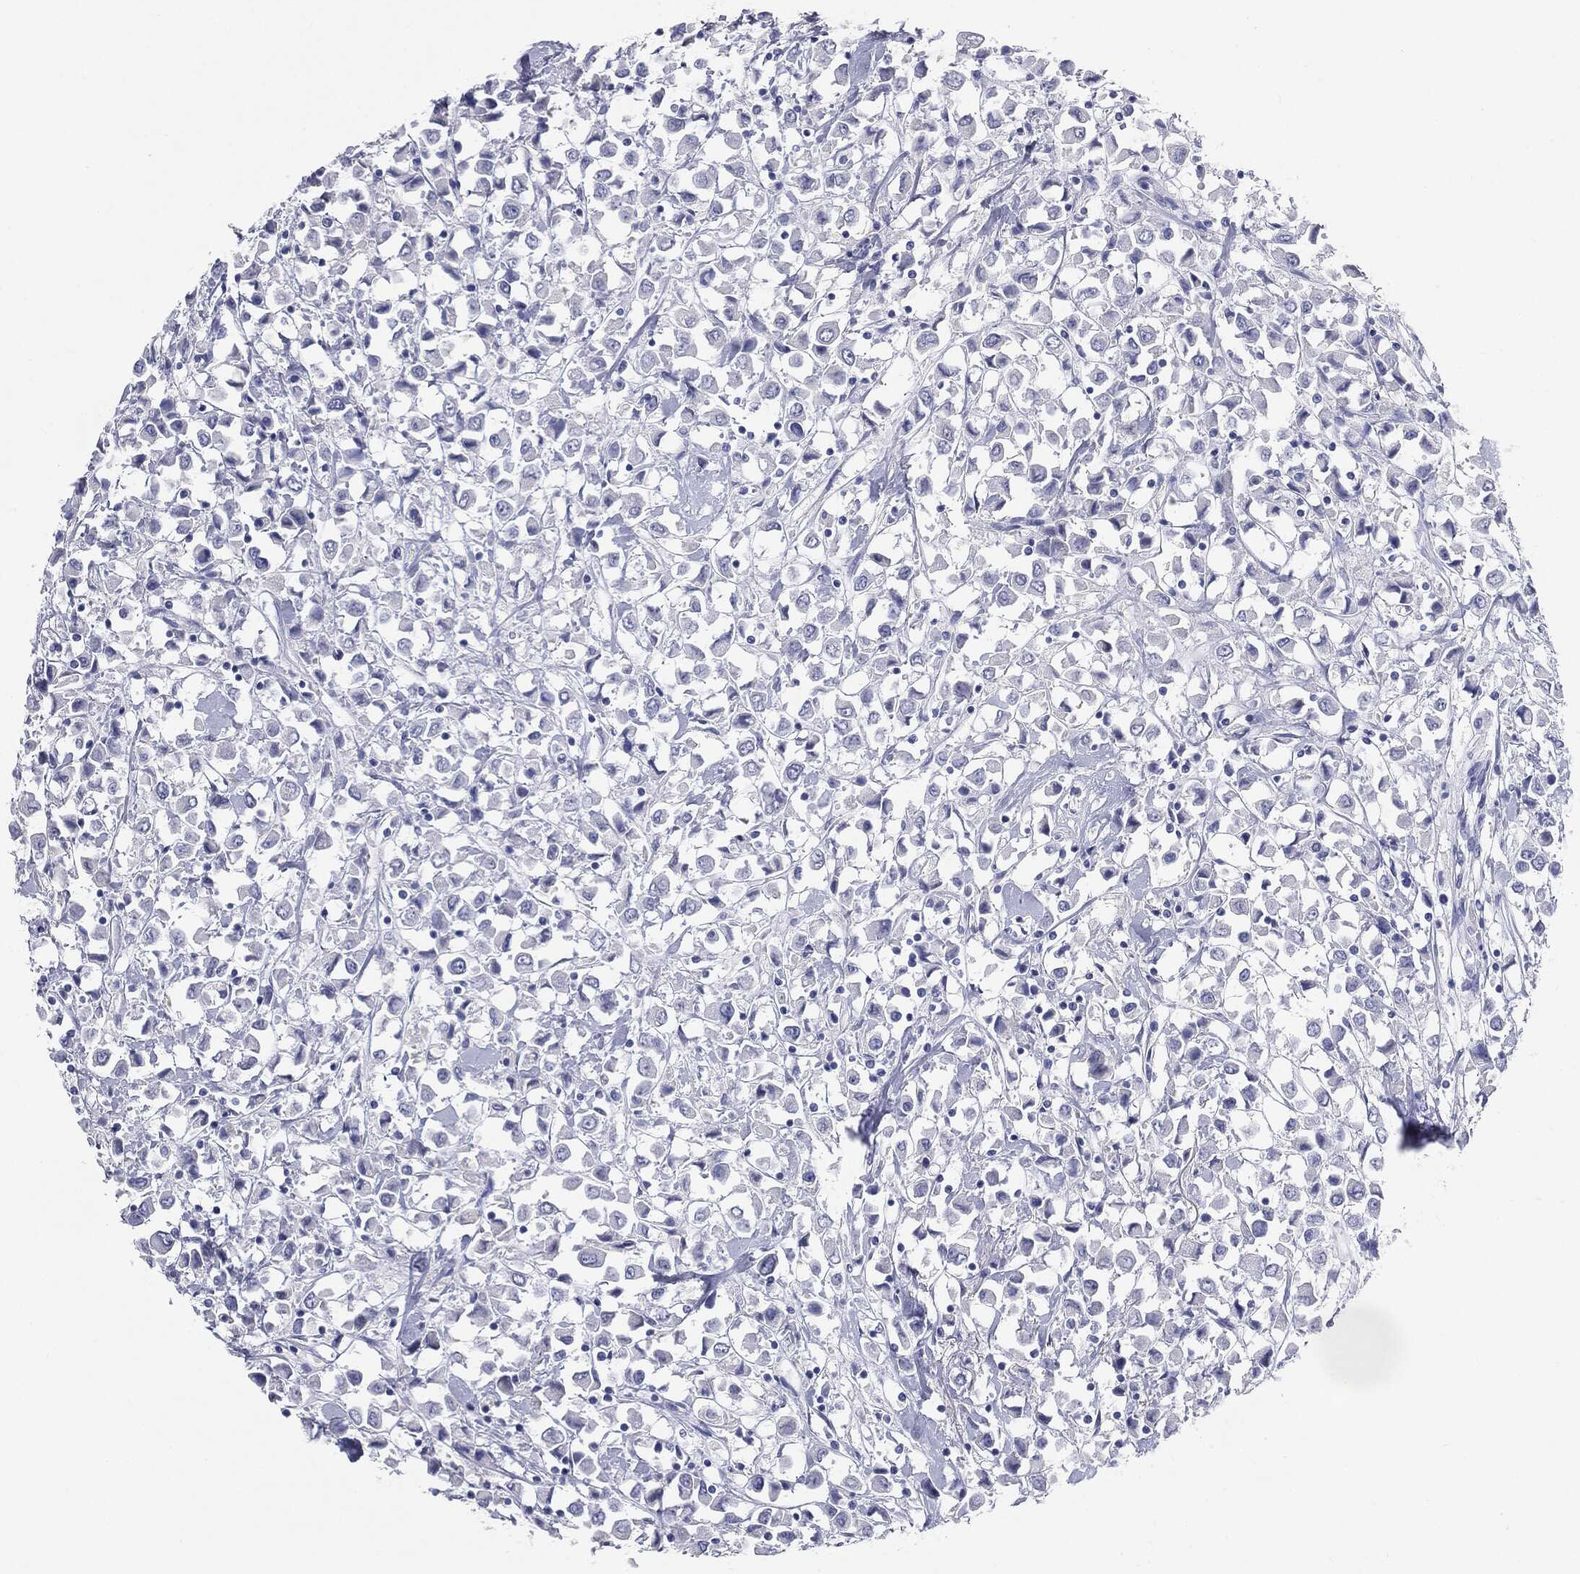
{"staining": {"intensity": "negative", "quantity": "none", "location": "none"}, "tissue": "breast cancer", "cell_type": "Tumor cells", "image_type": "cancer", "snomed": [{"axis": "morphology", "description": "Duct carcinoma"}, {"axis": "topography", "description": "Breast"}], "caption": "High magnification brightfield microscopy of breast cancer (intraductal carcinoma) stained with DAB (brown) and counterstained with hematoxylin (blue): tumor cells show no significant positivity. (DAB immunohistochemistry with hematoxylin counter stain).", "gene": "CUZD1", "patient": {"sex": "female", "age": 61}}